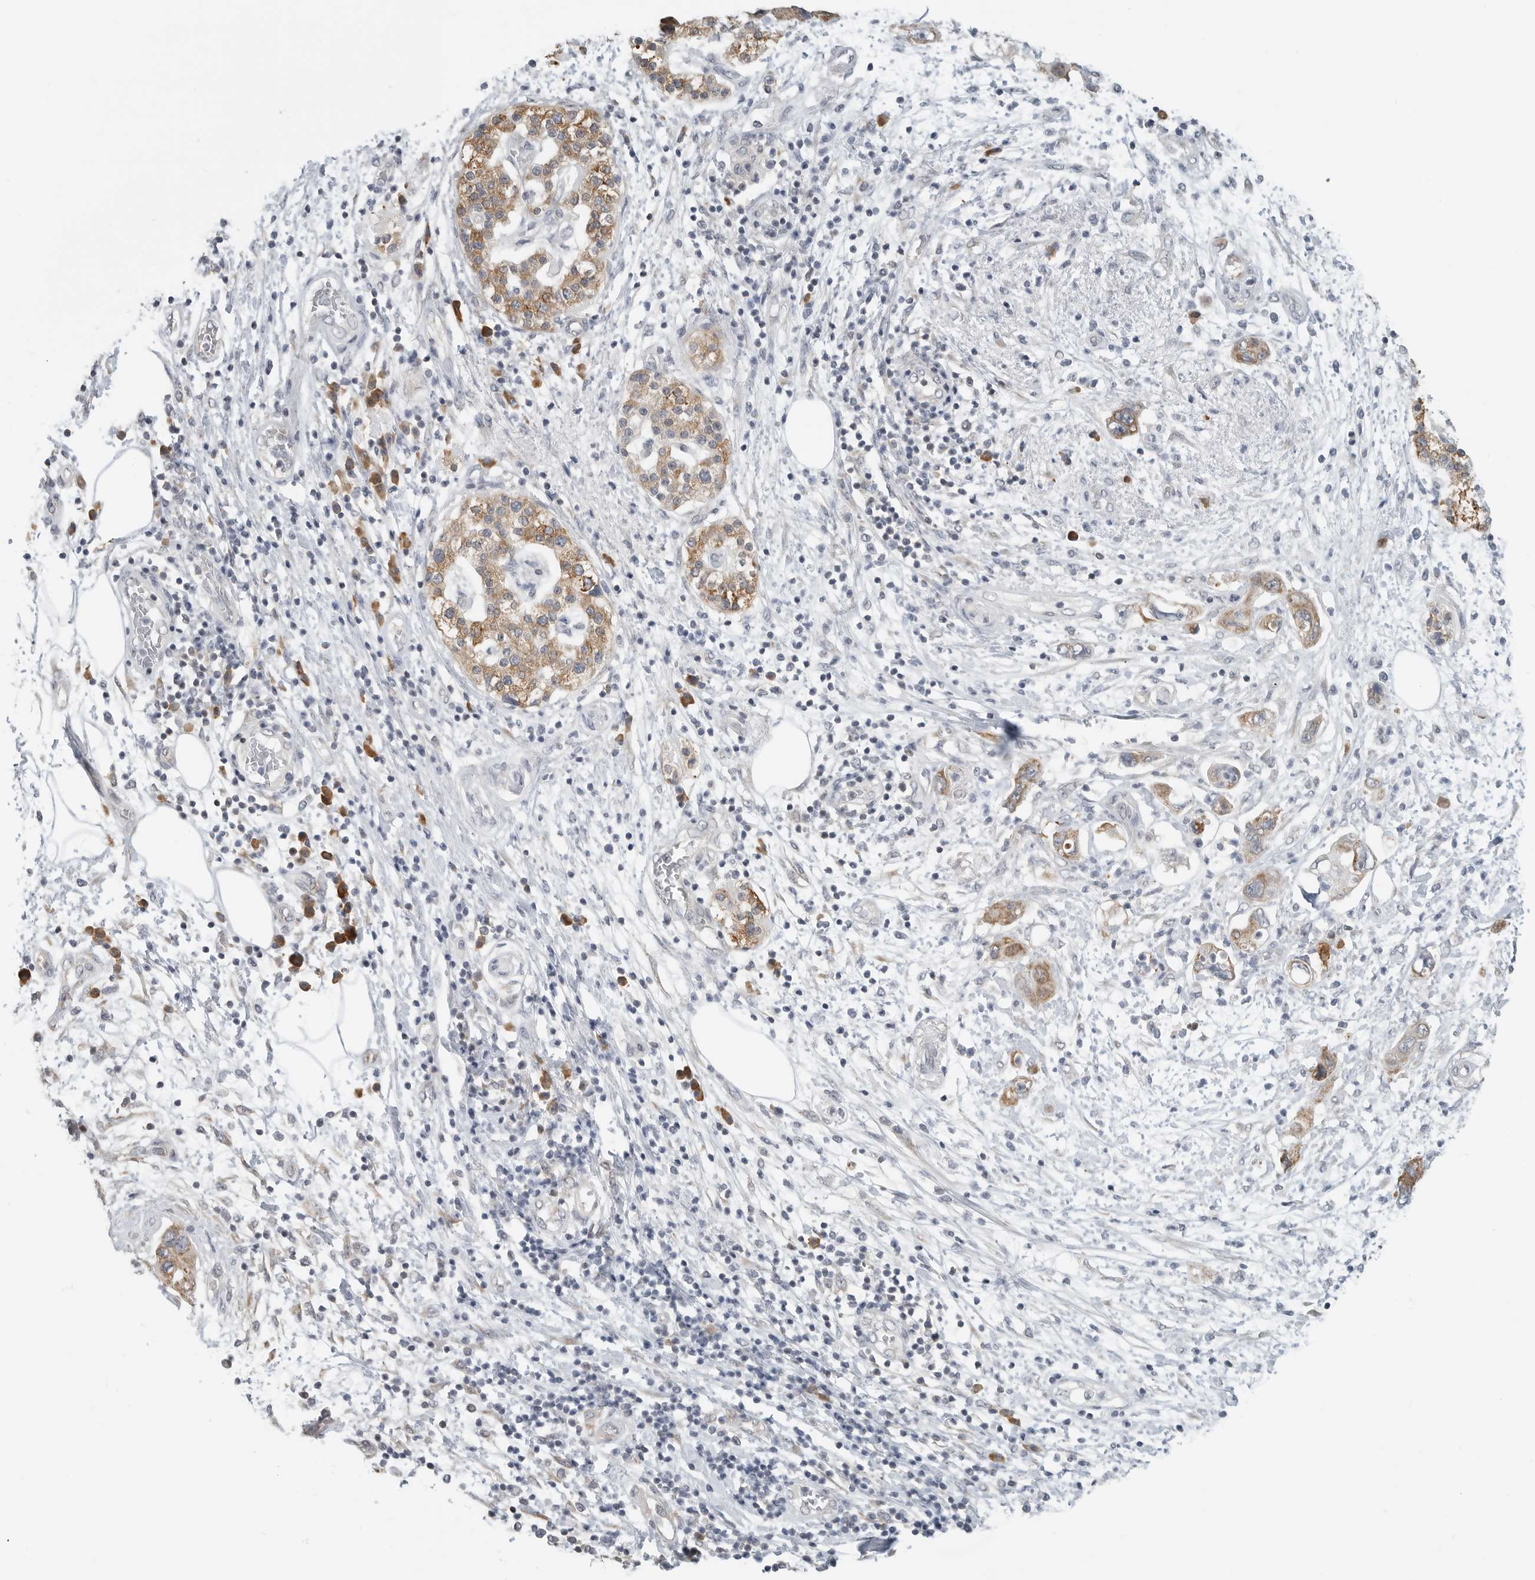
{"staining": {"intensity": "moderate", "quantity": ">75%", "location": "cytoplasmic/membranous"}, "tissue": "pancreatic cancer", "cell_type": "Tumor cells", "image_type": "cancer", "snomed": [{"axis": "morphology", "description": "Adenocarcinoma, NOS"}, {"axis": "topography", "description": "Pancreas"}], "caption": "Immunohistochemistry (IHC) micrograph of neoplastic tissue: adenocarcinoma (pancreatic) stained using immunohistochemistry shows medium levels of moderate protein expression localized specifically in the cytoplasmic/membranous of tumor cells, appearing as a cytoplasmic/membranous brown color.", "gene": "IL12RB2", "patient": {"sex": "female", "age": 73}}